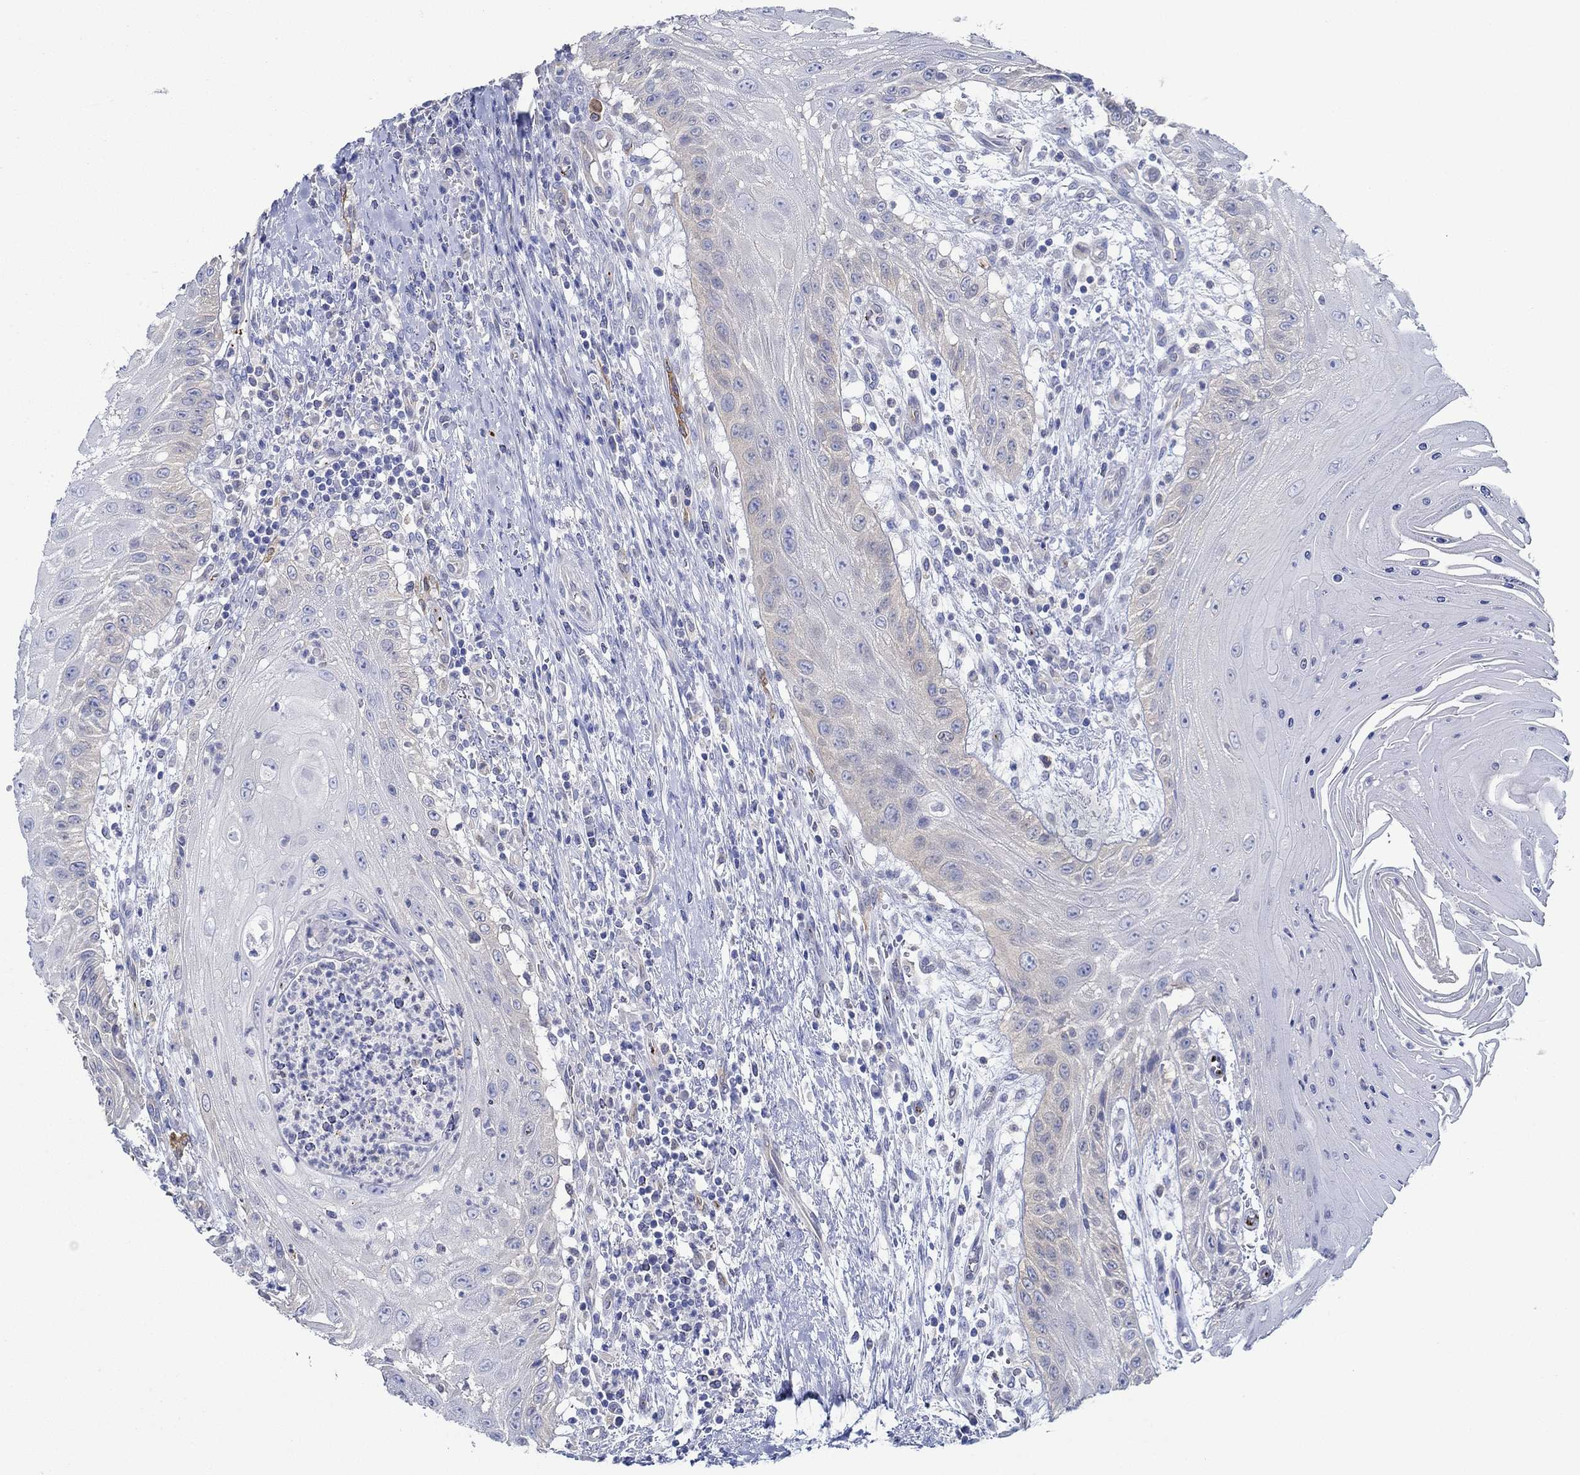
{"staining": {"intensity": "negative", "quantity": "none", "location": "none"}, "tissue": "head and neck cancer", "cell_type": "Tumor cells", "image_type": "cancer", "snomed": [{"axis": "morphology", "description": "Squamous cell carcinoma, NOS"}, {"axis": "topography", "description": "Oral tissue"}, {"axis": "topography", "description": "Head-Neck"}], "caption": "Tumor cells are negative for protein expression in human head and neck cancer (squamous cell carcinoma).", "gene": "SLC27A3", "patient": {"sex": "male", "age": 58}}